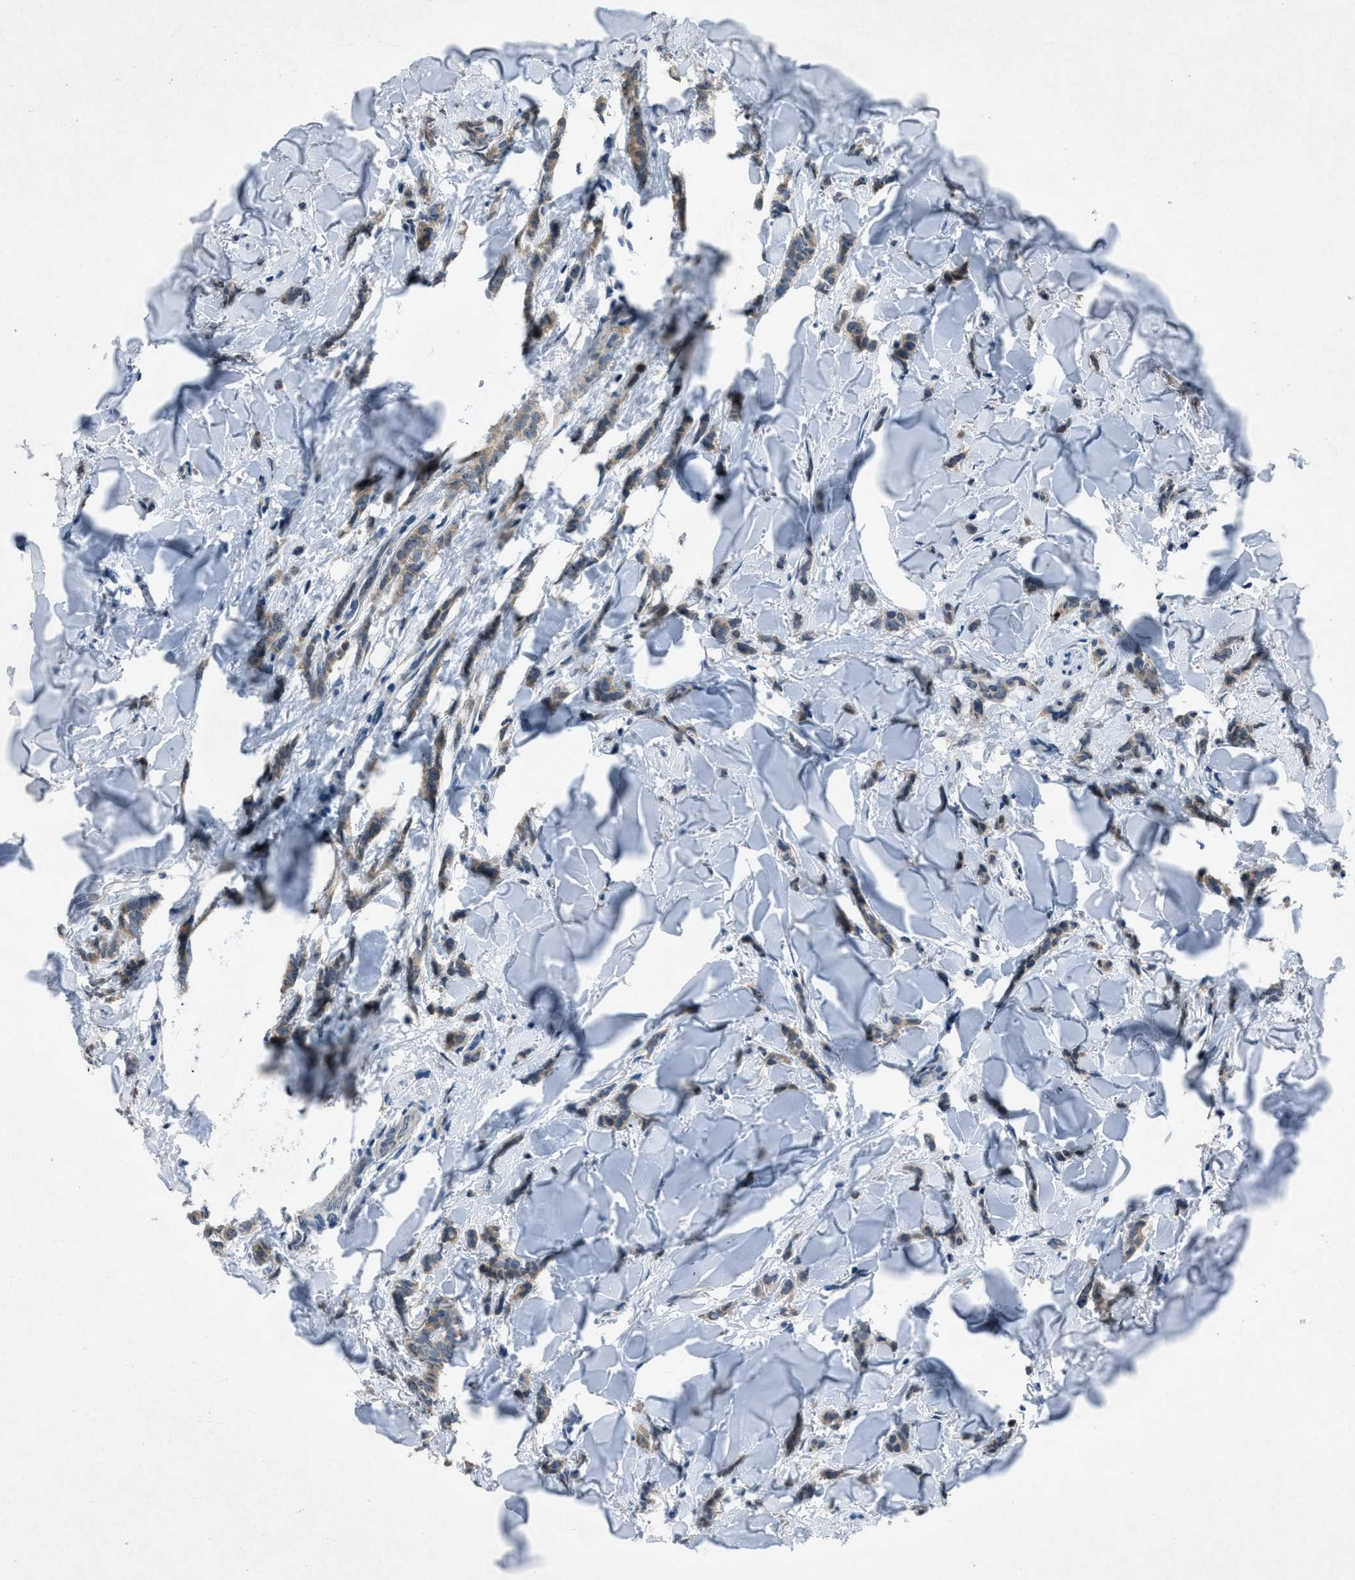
{"staining": {"intensity": "weak", "quantity": ">75%", "location": "cytoplasmic/membranous"}, "tissue": "breast cancer", "cell_type": "Tumor cells", "image_type": "cancer", "snomed": [{"axis": "morphology", "description": "Lobular carcinoma"}, {"axis": "topography", "description": "Skin"}, {"axis": "topography", "description": "Breast"}], "caption": "DAB immunohistochemical staining of lobular carcinoma (breast) demonstrates weak cytoplasmic/membranous protein staining in approximately >75% of tumor cells. (DAB IHC, brown staining for protein, blue staining for nuclei).", "gene": "DUSP19", "patient": {"sex": "female", "age": 46}}